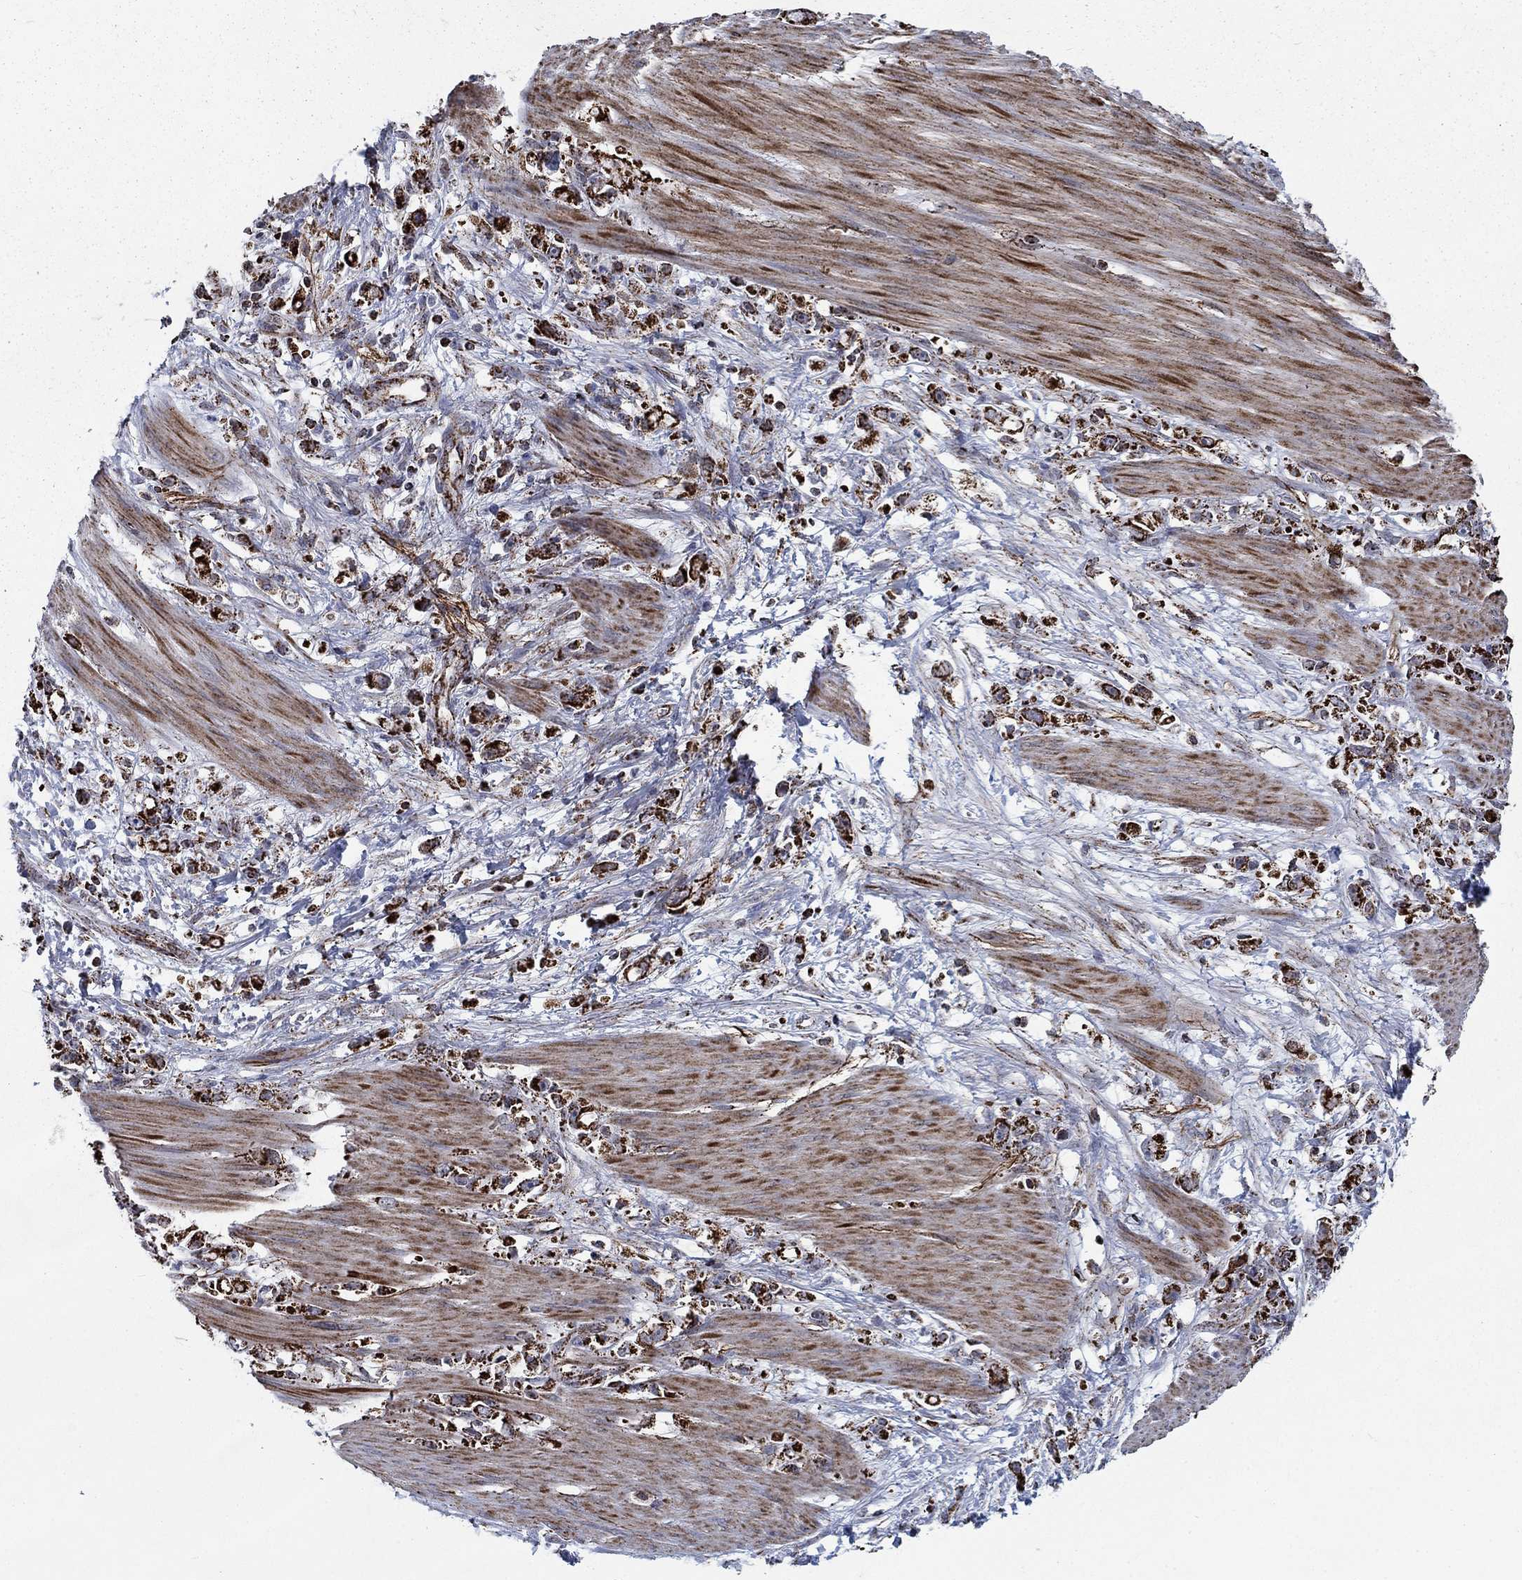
{"staining": {"intensity": "strong", "quantity": ">75%", "location": "cytoplasmic/membranous"}, "tissue": "stomach cancer", "cell_type": "Tumor cells", "image_type": "cancer", "snomed": [{"axis": "morphology", "description": "Adenocarcinoma, NOS"}, {"axis": "topography", "description": "Stomach"}], "caption": "Stomach cancer stained with immunohistochemistry (IHC) exhibits strong cytoplasmic/membranous positivity in about >75% of tumor cells.", "gene": "MOAP1", "patient": {"sex": "female", "age": 59}}